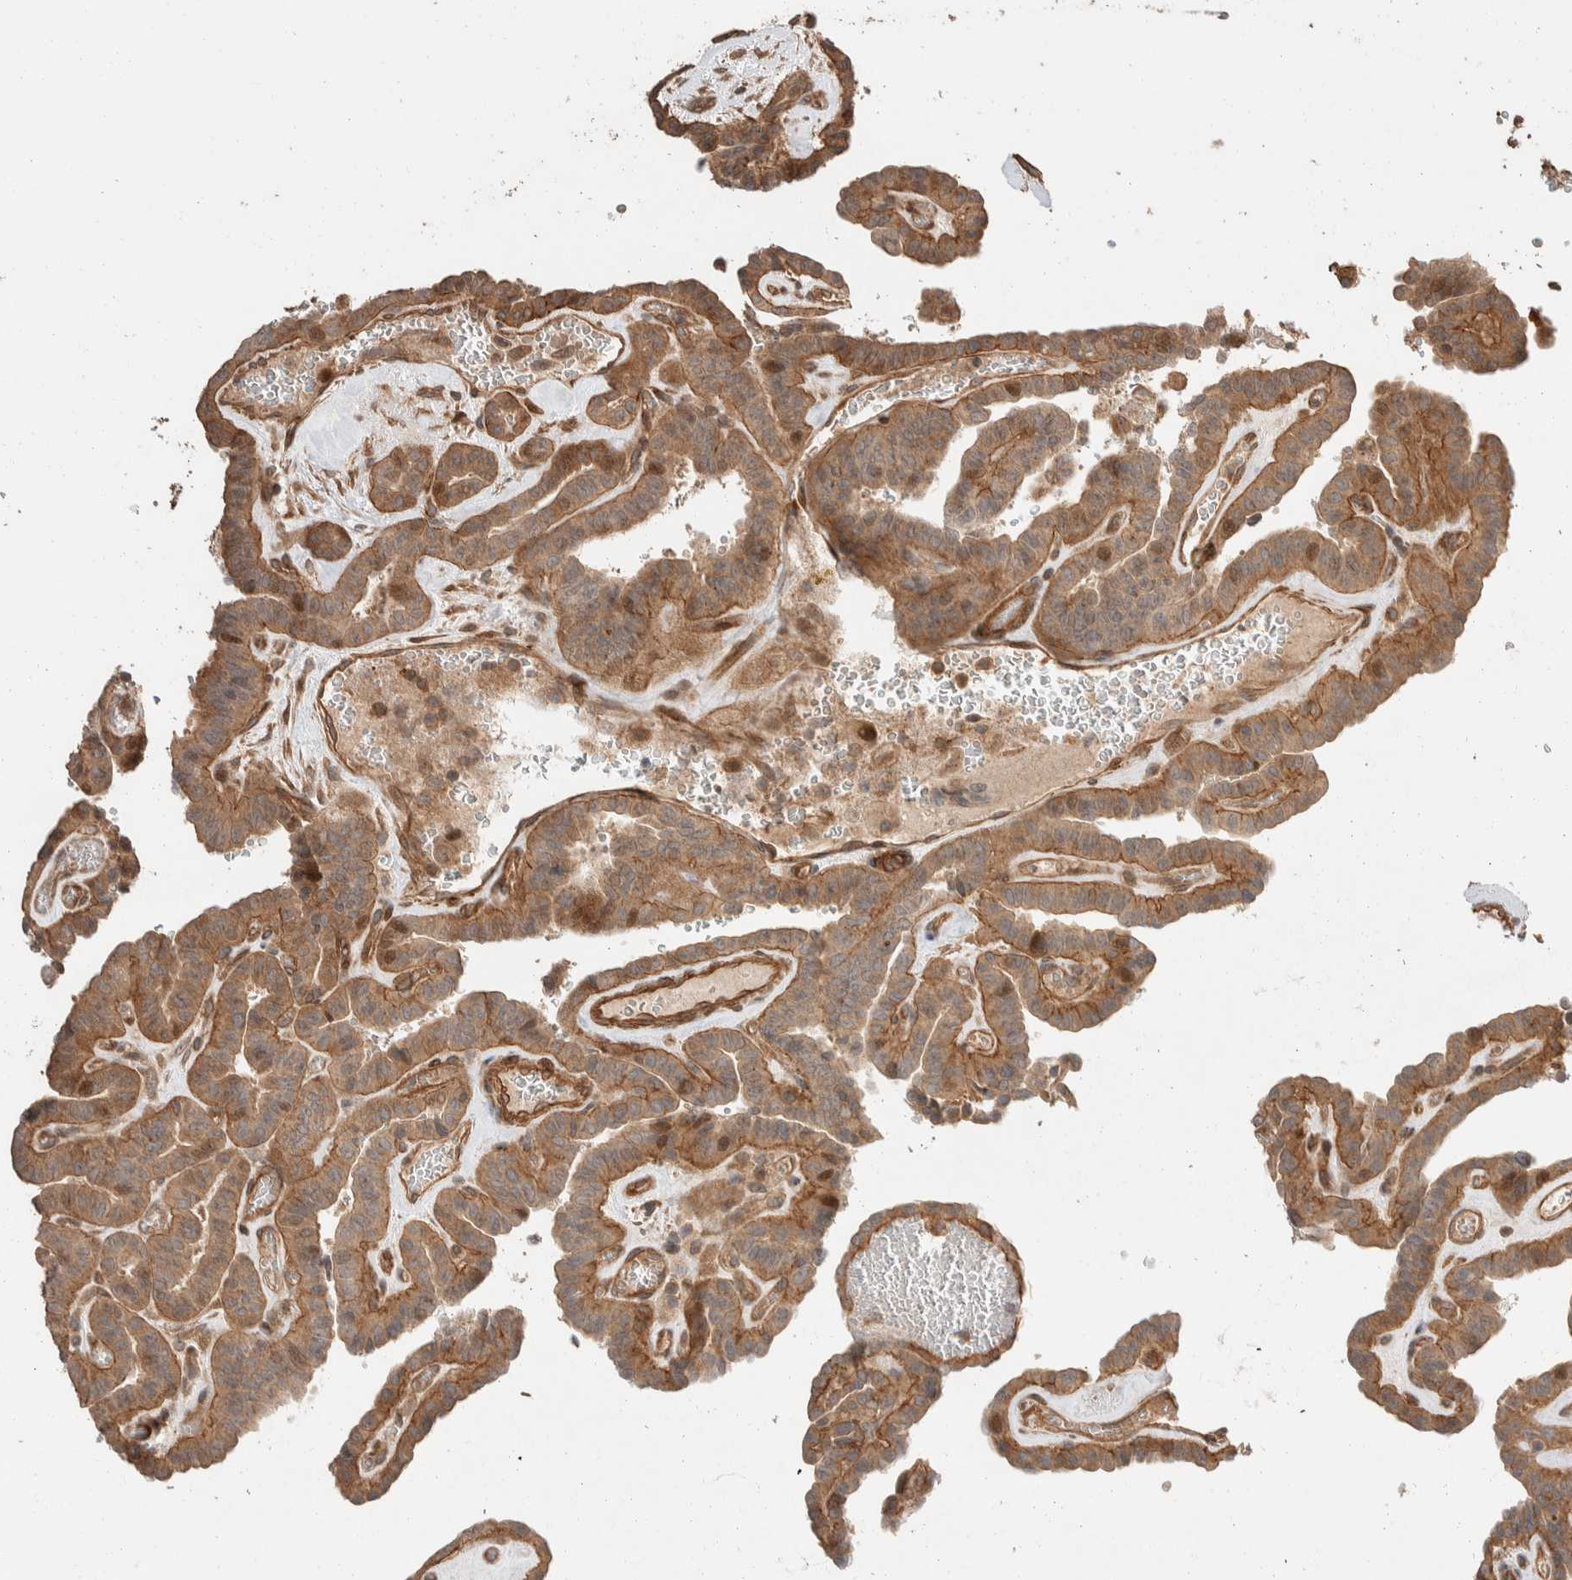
{"staining": {"intensity": "moderate", "quantity": ">75%", "location": "cytoplasmic/membranous"}, "tissue": "thyroid cancer", "cell_type": "Tumor cells", "image_type": "cancer", "snomed": [{"axis": "morphology", "description": "Papillary adenocarcinoma, NOS"}, {"axis": "topography", "description": "Thyroid gland"}], "caption": "Protein analysis of thyroid papillary adenocarcinoma tissue exhibits moderate cytoplasmic/membranous staining in about >75% of tumor cells. (IHC, brightfield microscopy, high magnification).", "gene": "ERC1", "patient": {"sex": "male", "age": 77}}